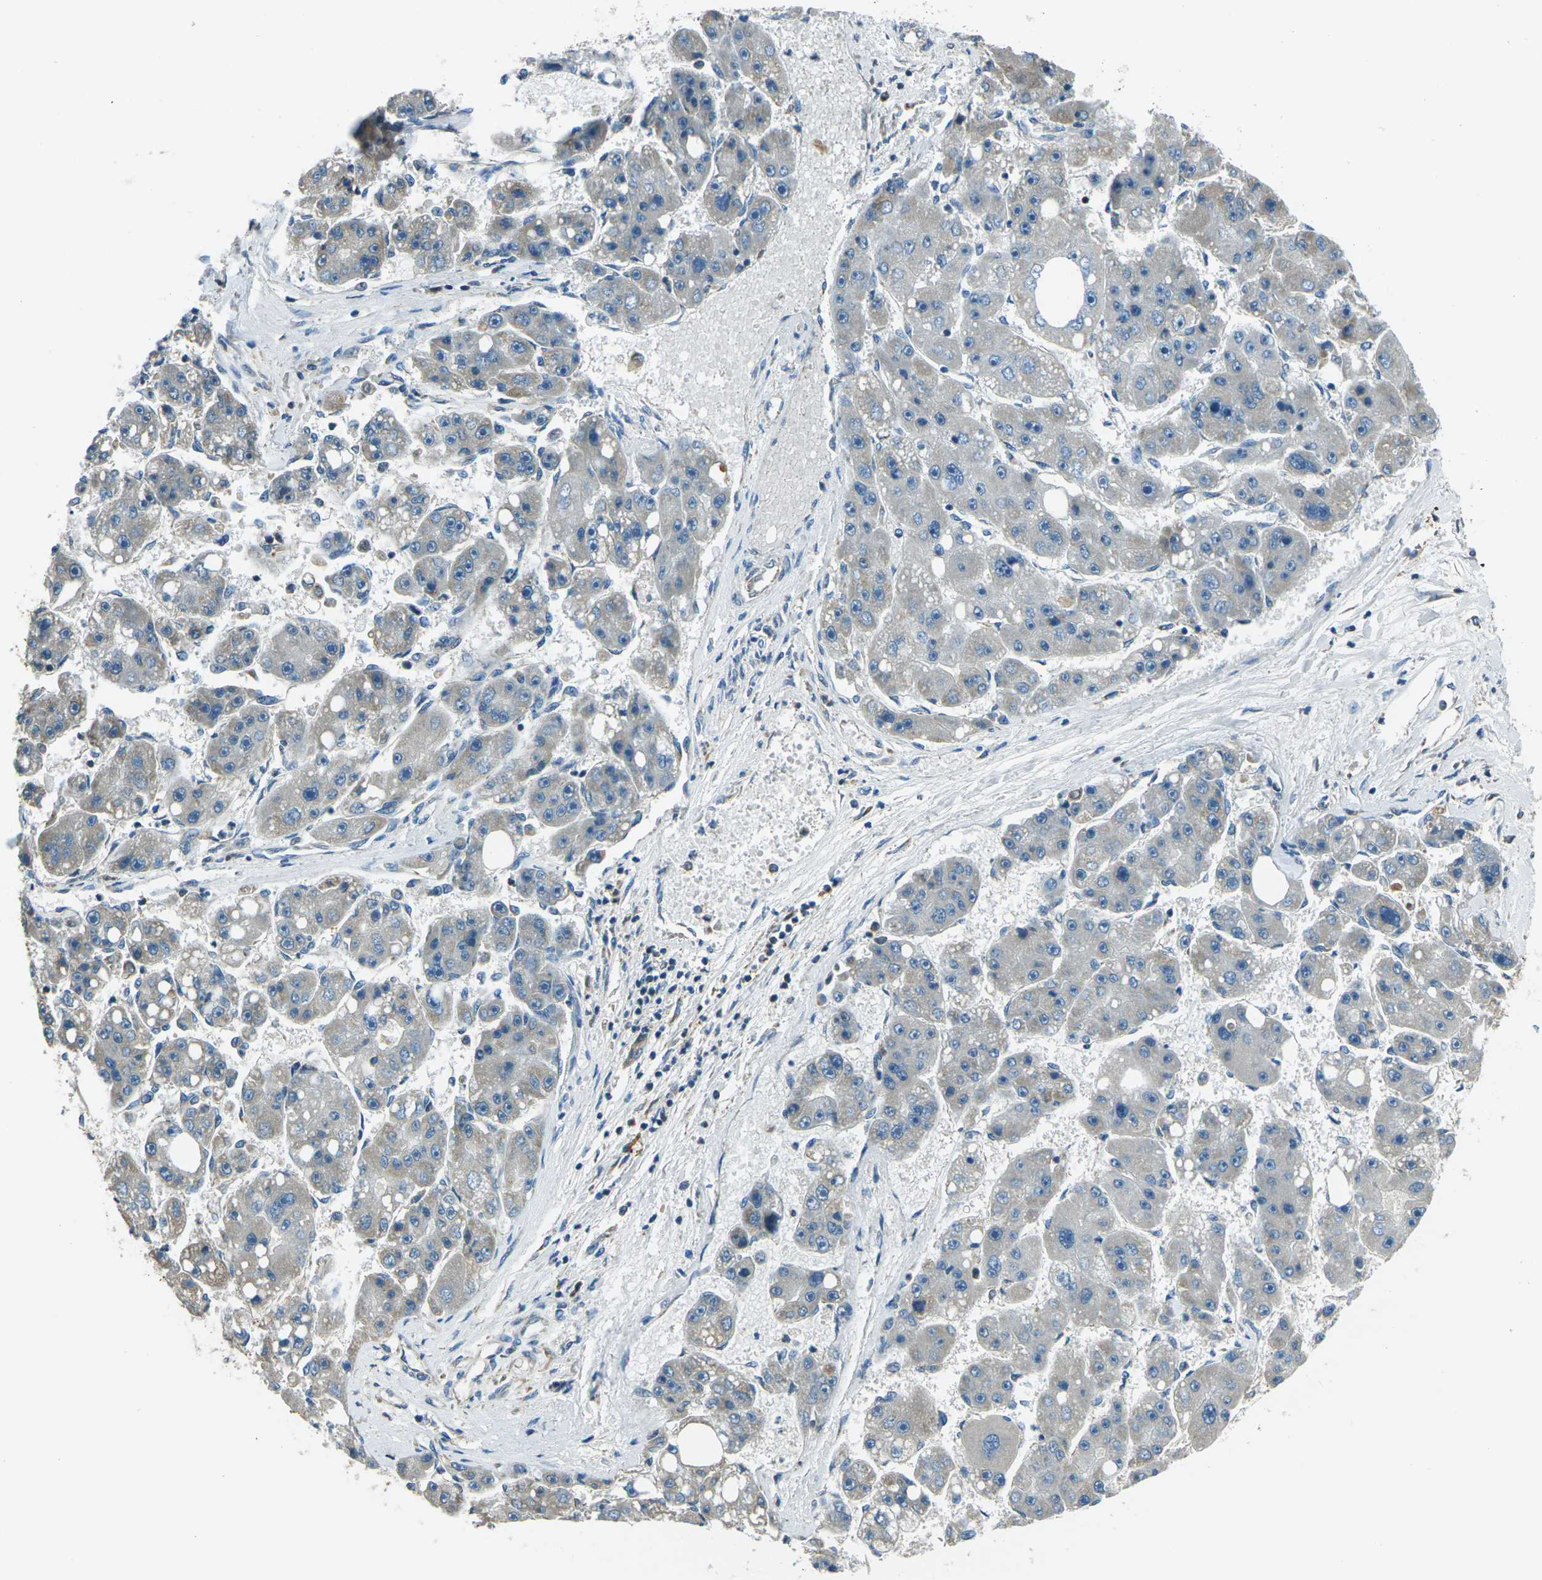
{"staining": {"intensity": "negative", "quantity": "none", "location": "none"}, "tissue": "liver cancer", "cell_type": "Tumor cells", "image_type": "cancer", "snomed": [{"axis": "morphology", "description": "Carcinoma, Hepatocellular, NOS"}, {"axis": "topography", "description": "Liver"}], "caption": "The micrograph displays no staining of tumor cells in liver cancer (hepatocellular carcinoma).", "gene": "IRF3", "patient": {"sex": "female", "age": 61}}